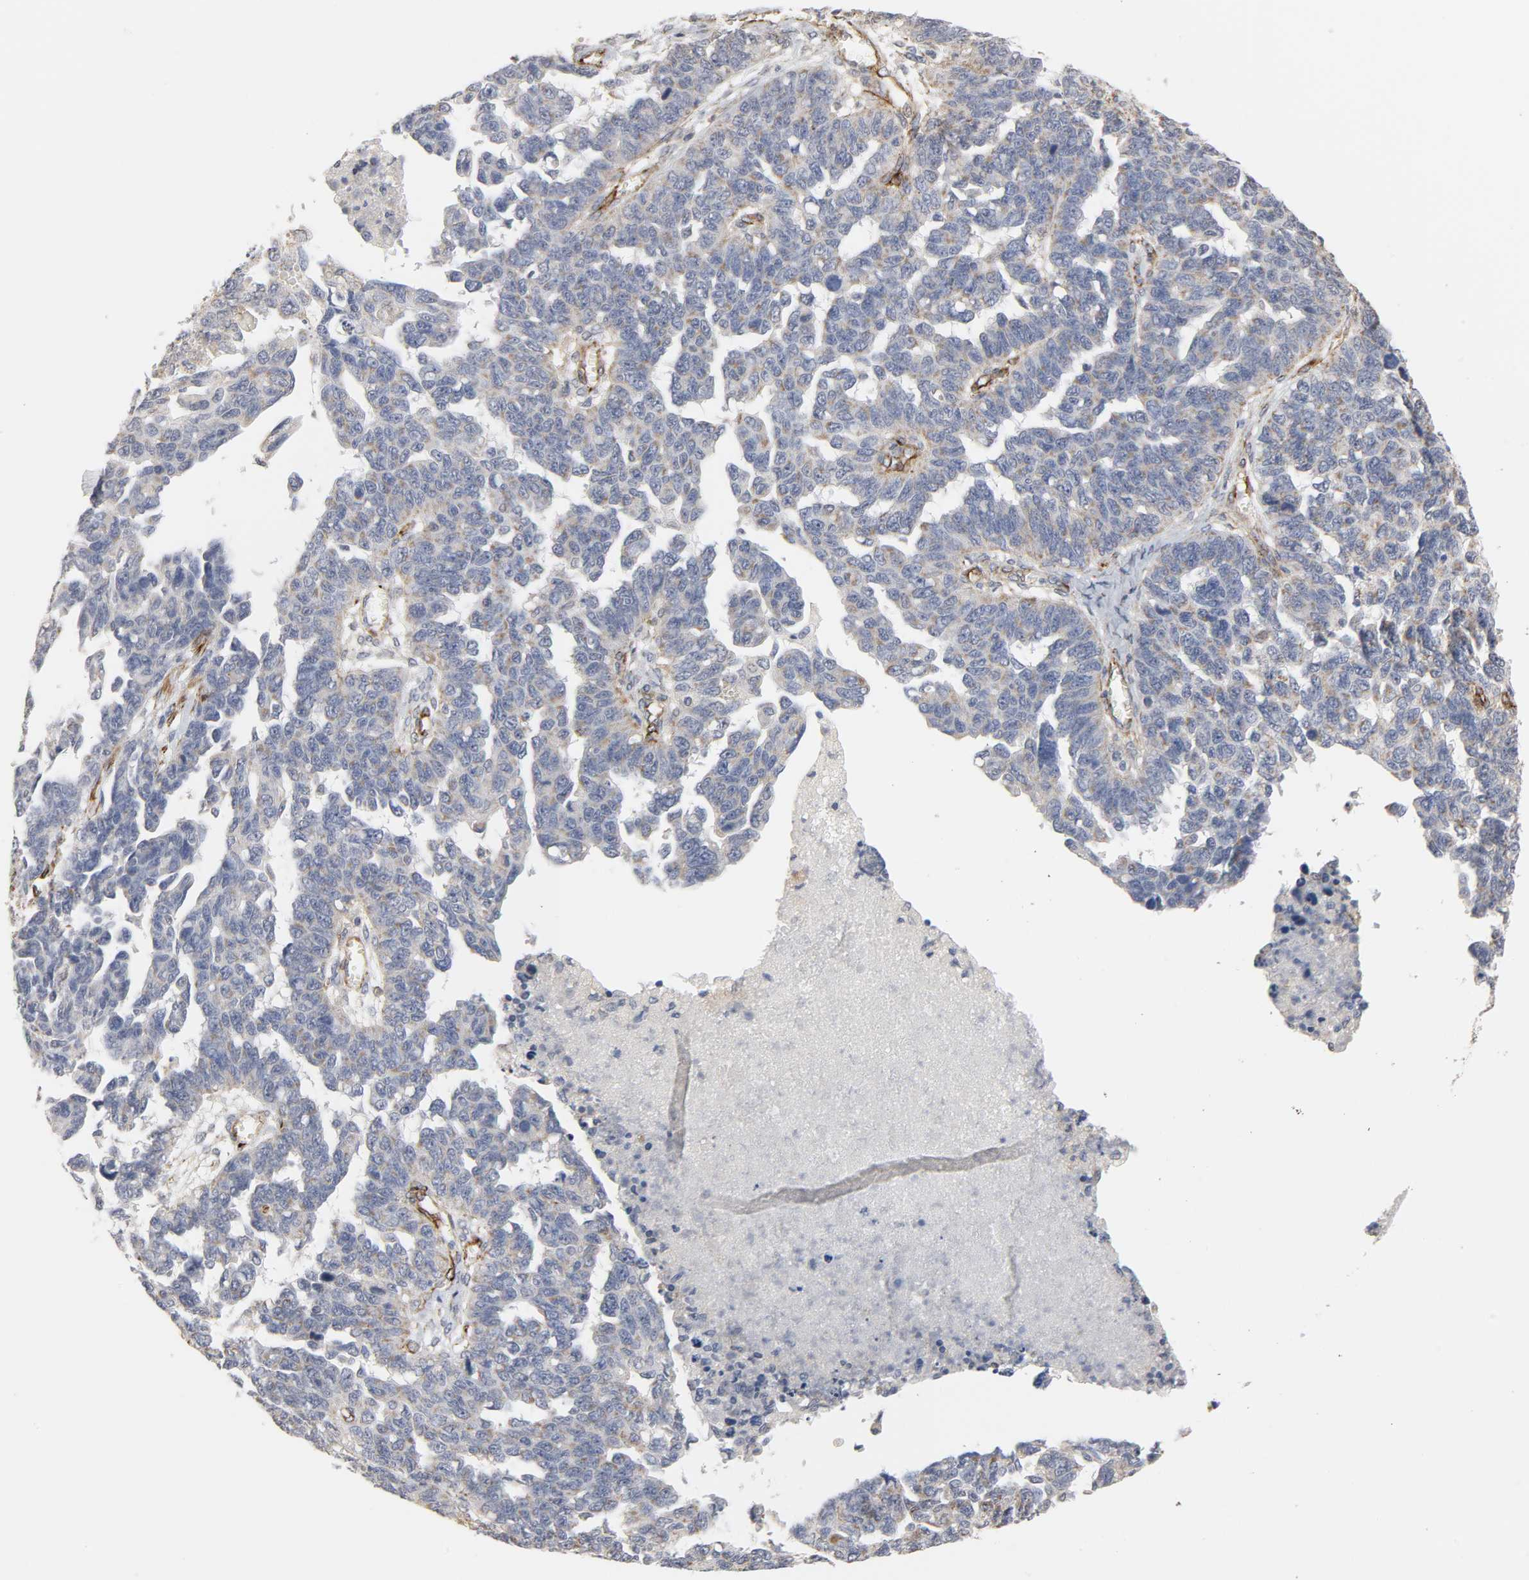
{"staining": {"intensity": "negative", "quantity": "none", "location": "none"}, "tissue": "ovarian cancer", "cell_type": "Tumor cells", "image_type": "cancer", "snomed": [{"axis": "morphology", "description": "Cystadenocarcinoma, serous, NOS"}, {"axis": "topography", "description": "Ovary"}], "caption": "This is an immunohistochemistry photomicrograph of human ovarian cancer (serous cystadenocarcinoma). There is no positivity in tumor cells.", "gene": "GNG2", "patient": {"sex": "female", "age": 69}}